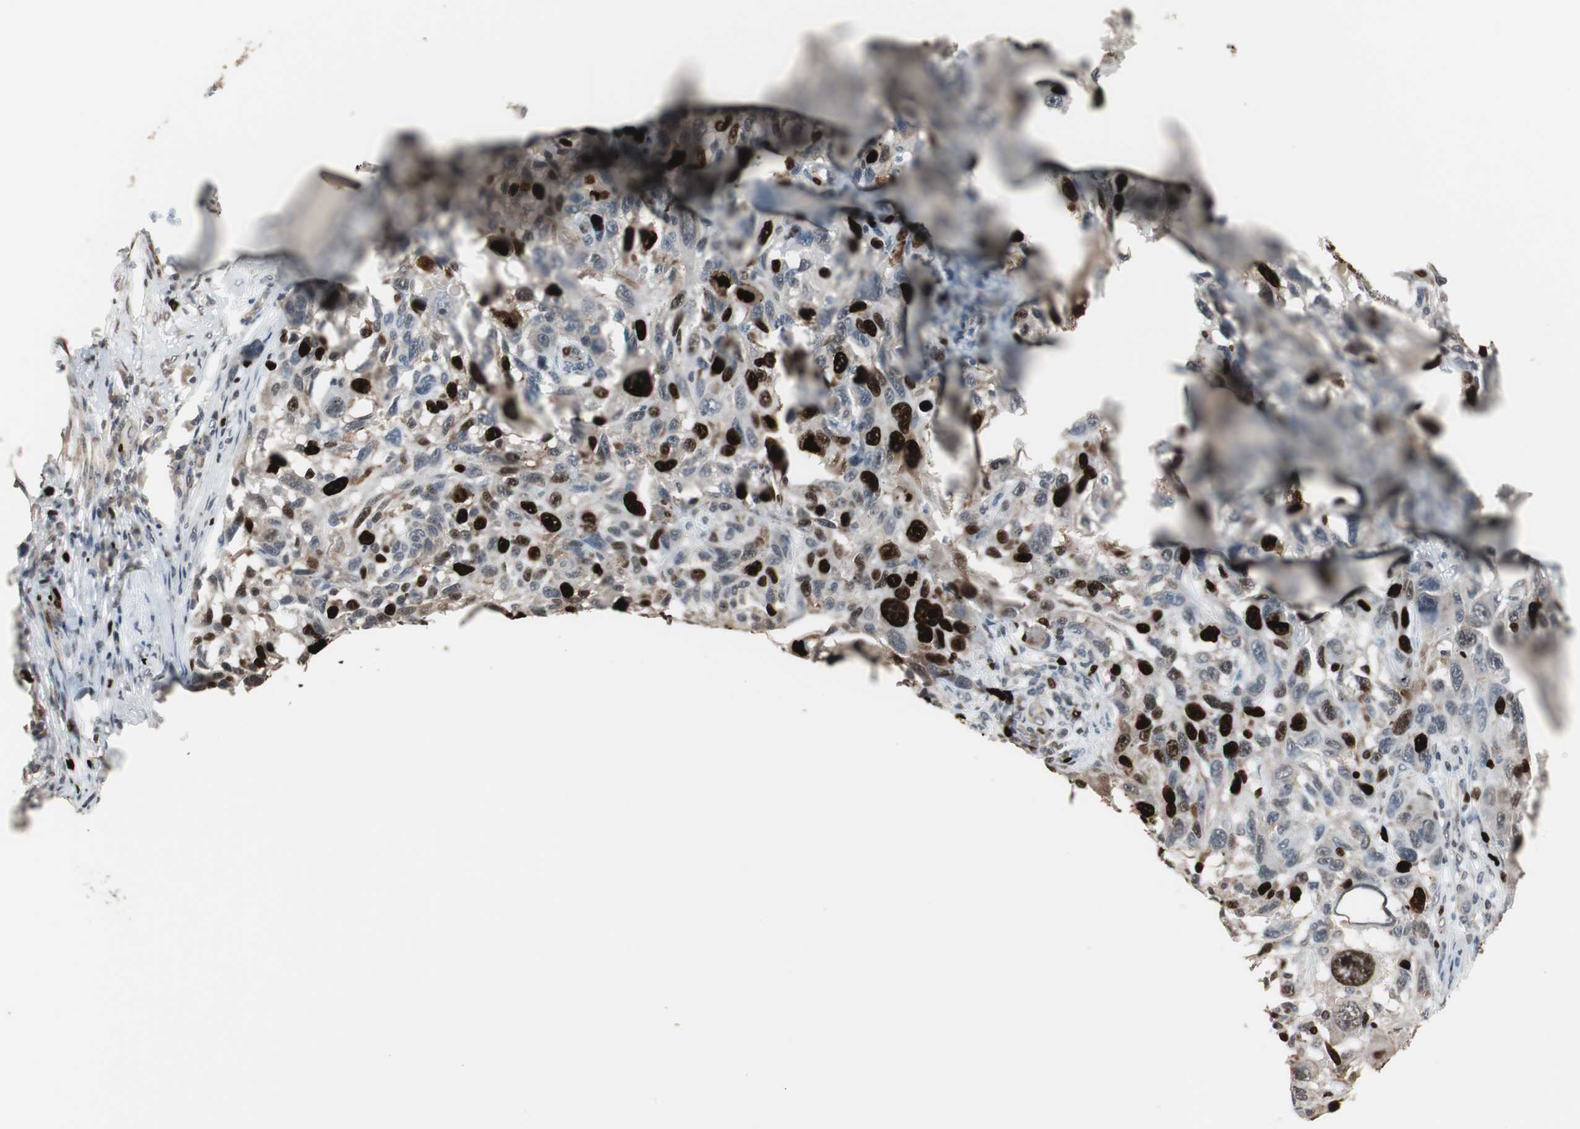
{"staining": {"intensity": "strong", "quantity": "25%-75%", "location": "nuclear"}, "tissue": "melanoma", "cell_type": "Tumor cells", "image_type": "cancer", "snomed": [{"axis": "morphology", "description": "Malignant melanoma, NOS"}, {"axis": "topography", "description": "Skin"}], "caption": "Protein expression analysis of human malignant melanoma reveals strong nuclear expression in about 25%-75% of tumor cells.", "gene": "TOP2A", "patient": {"sex": "male", "age": 53}}